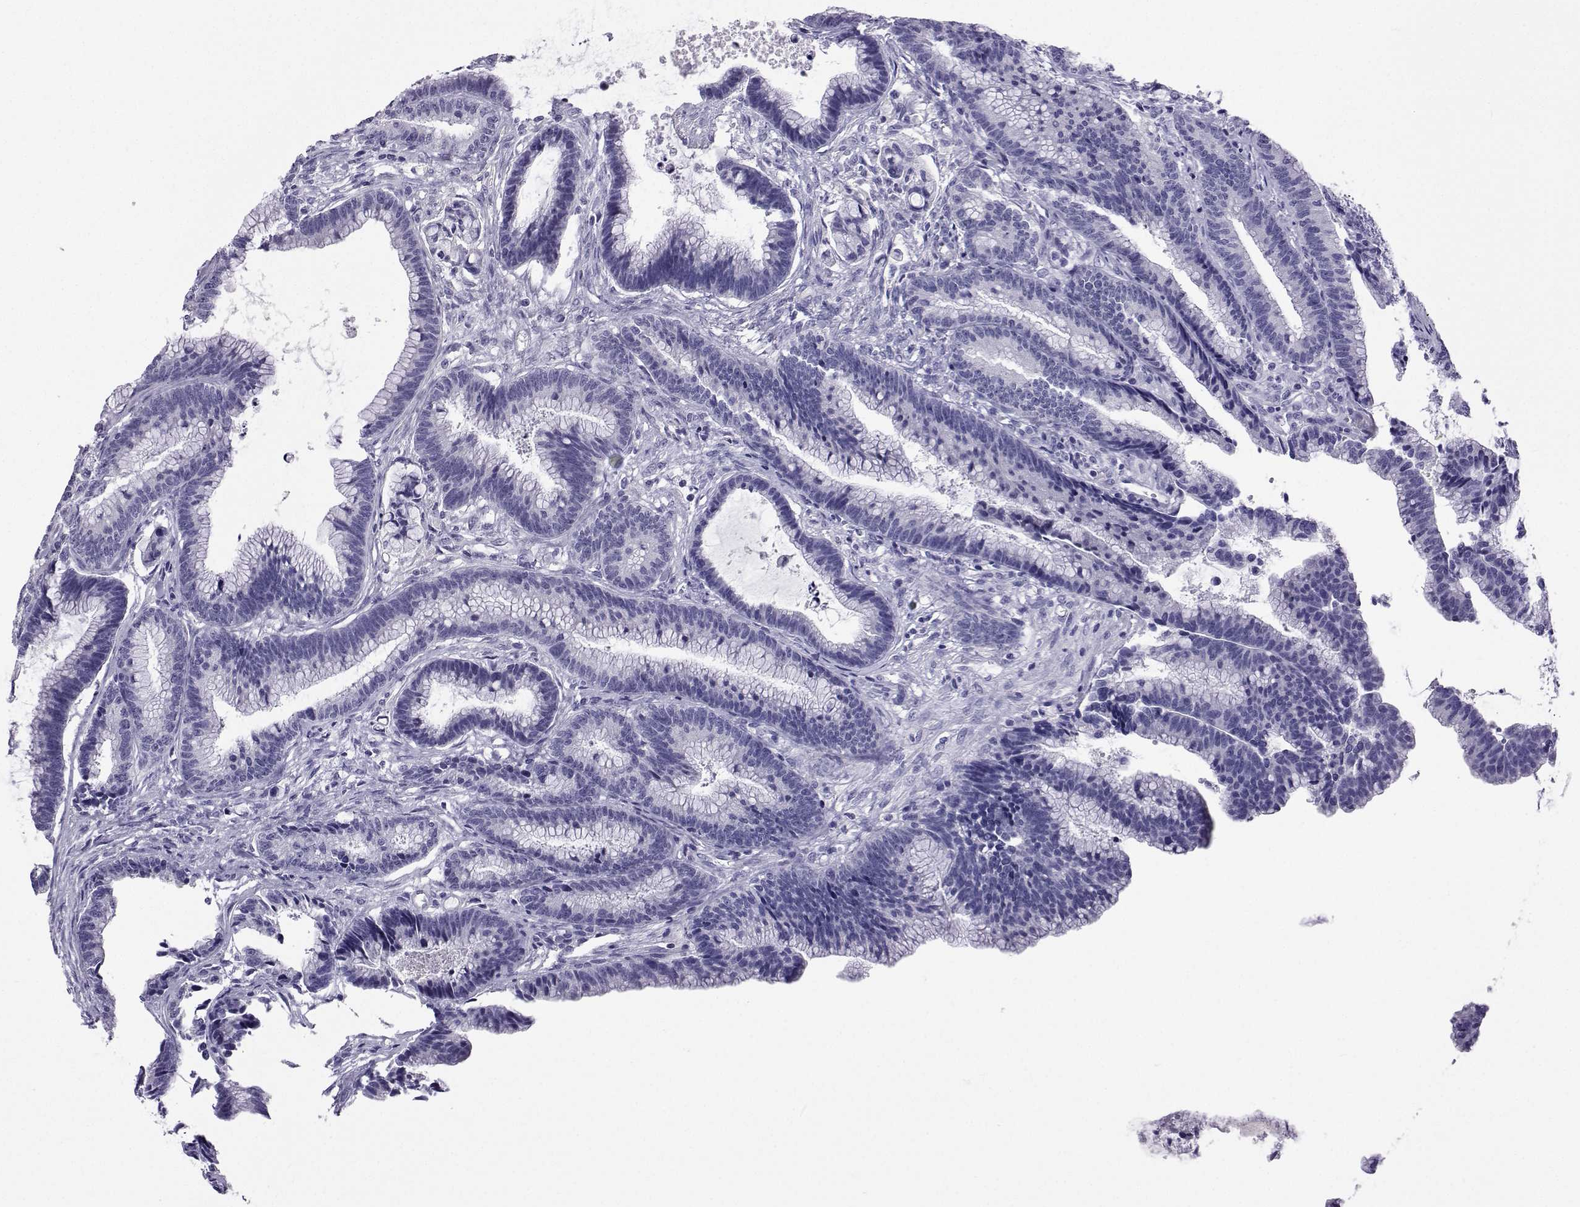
{"staining": {"intensity": "negative", "quantity": "none", "location": "none"}, "tissue": "colorectal cancer", "cell_type": "Tumor cells", "image_type": "cancer", "snomed": [{"axis": "morphology", "description": "Adenocarcinoma, NOS"}, {"axis": "topography", "description": "Colon"}], "caption": "Adenocarcinoma (colorectal) was stained to show a protein in brown. There is no significant positivity in tumor cells.", "gene": "PLIN4", "patient": {"sex": "female", "age": 78}}